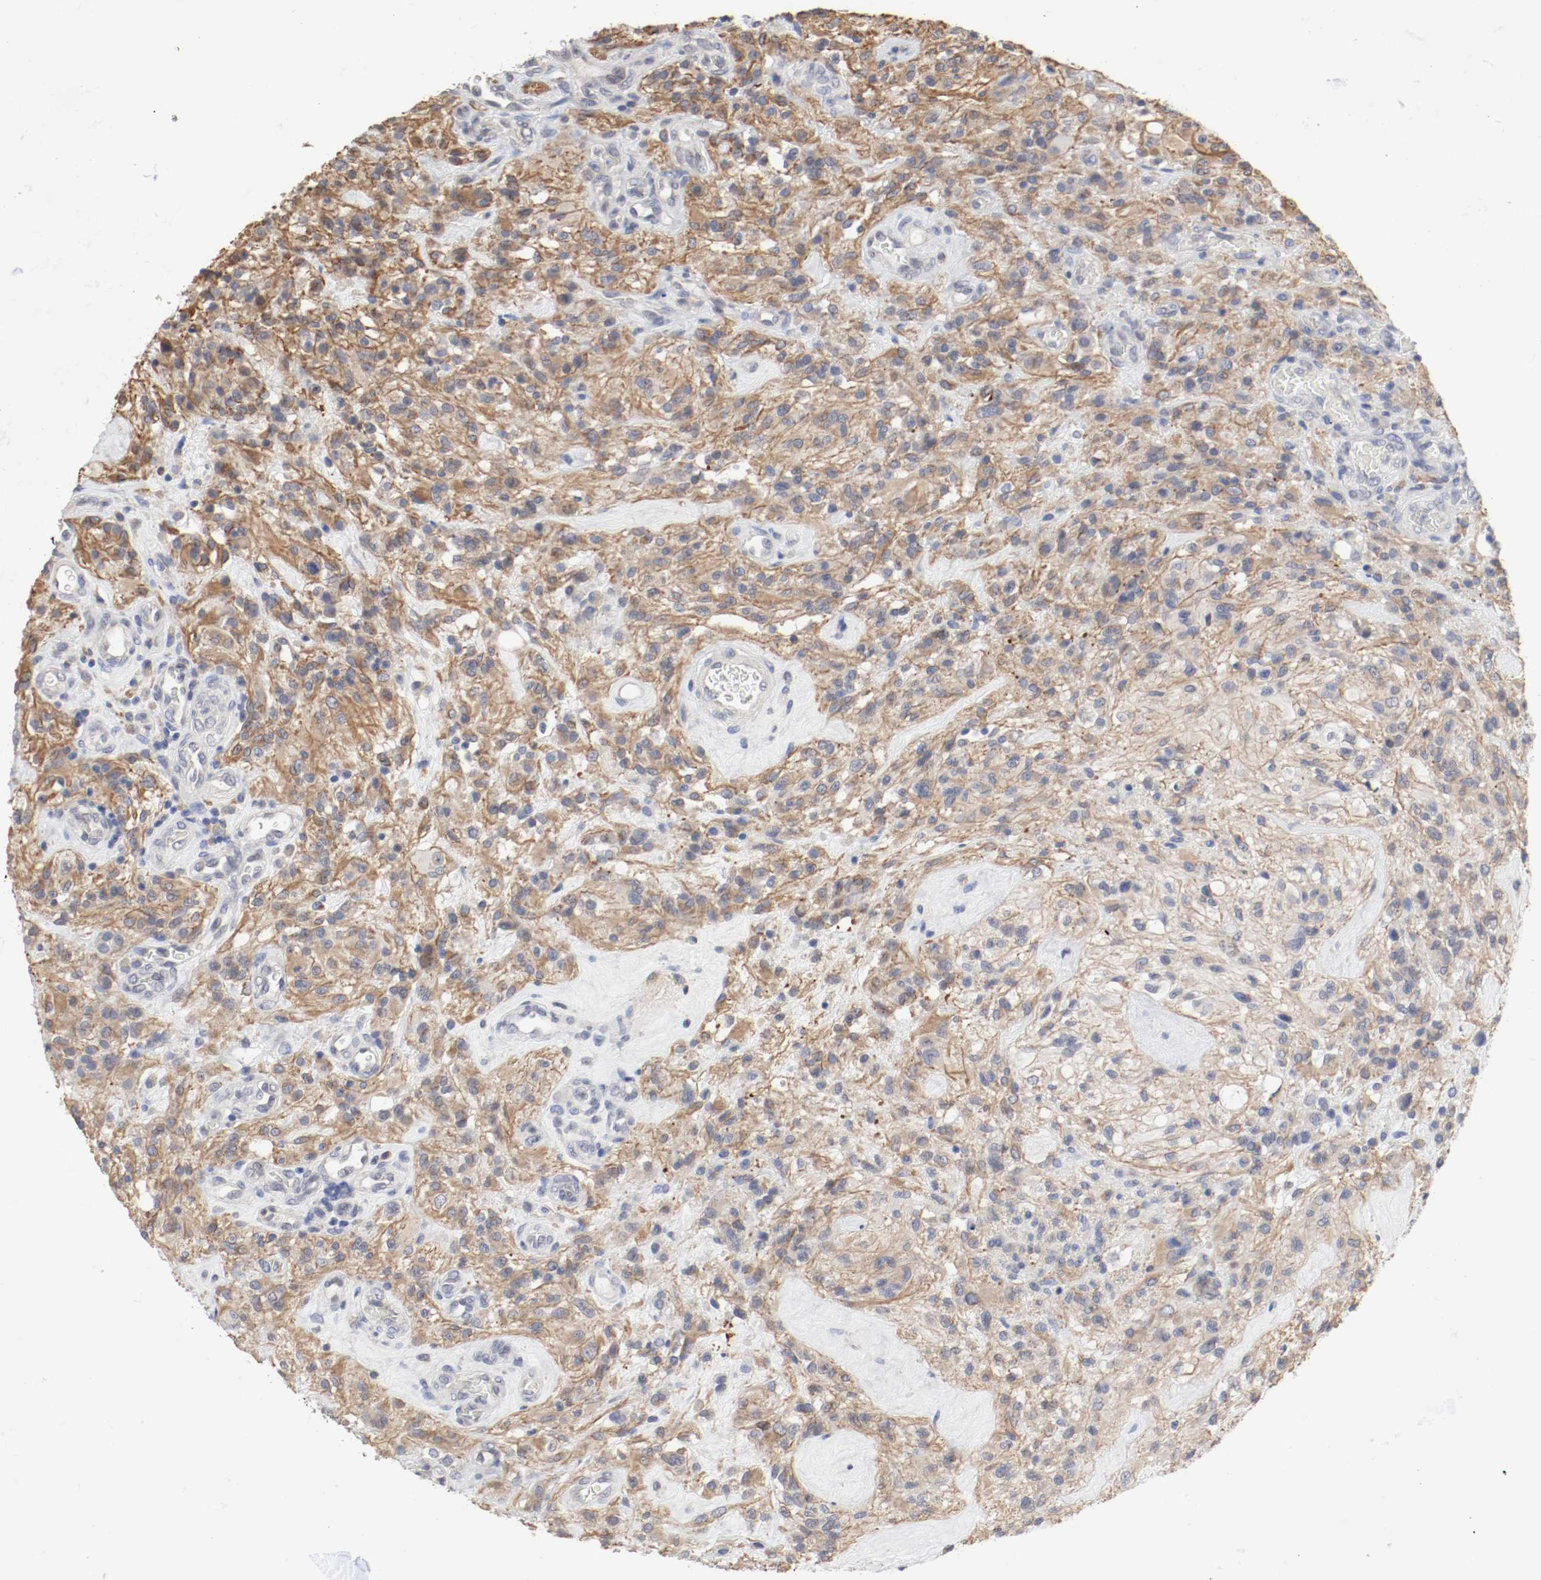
{"staining": {"intensity": "moderate", "quantity": ">75%", "location": "cytoplasmic/membranous"}, "tissue": "glioma", "cell_type": "Tumor cells", "image_type": "cancer", "snomed": [{"axis": "morphology", "description": "Normal tissue, NOS"}, {"axis": "morphology", "description": "Glioma, malignant, High grade"}, {"axis": "topography", "description": "Cerebral cortex"}], "caption": "Immunohistochemical staining of glioma demonstrates moderate cytoplasmic/membranous protein positivity in about >75% of tumor cells. (IHC, brightfield microscopy, high magnification).", "gene": "CEBPE", "patient": {"sex": "male", "age": 56}}